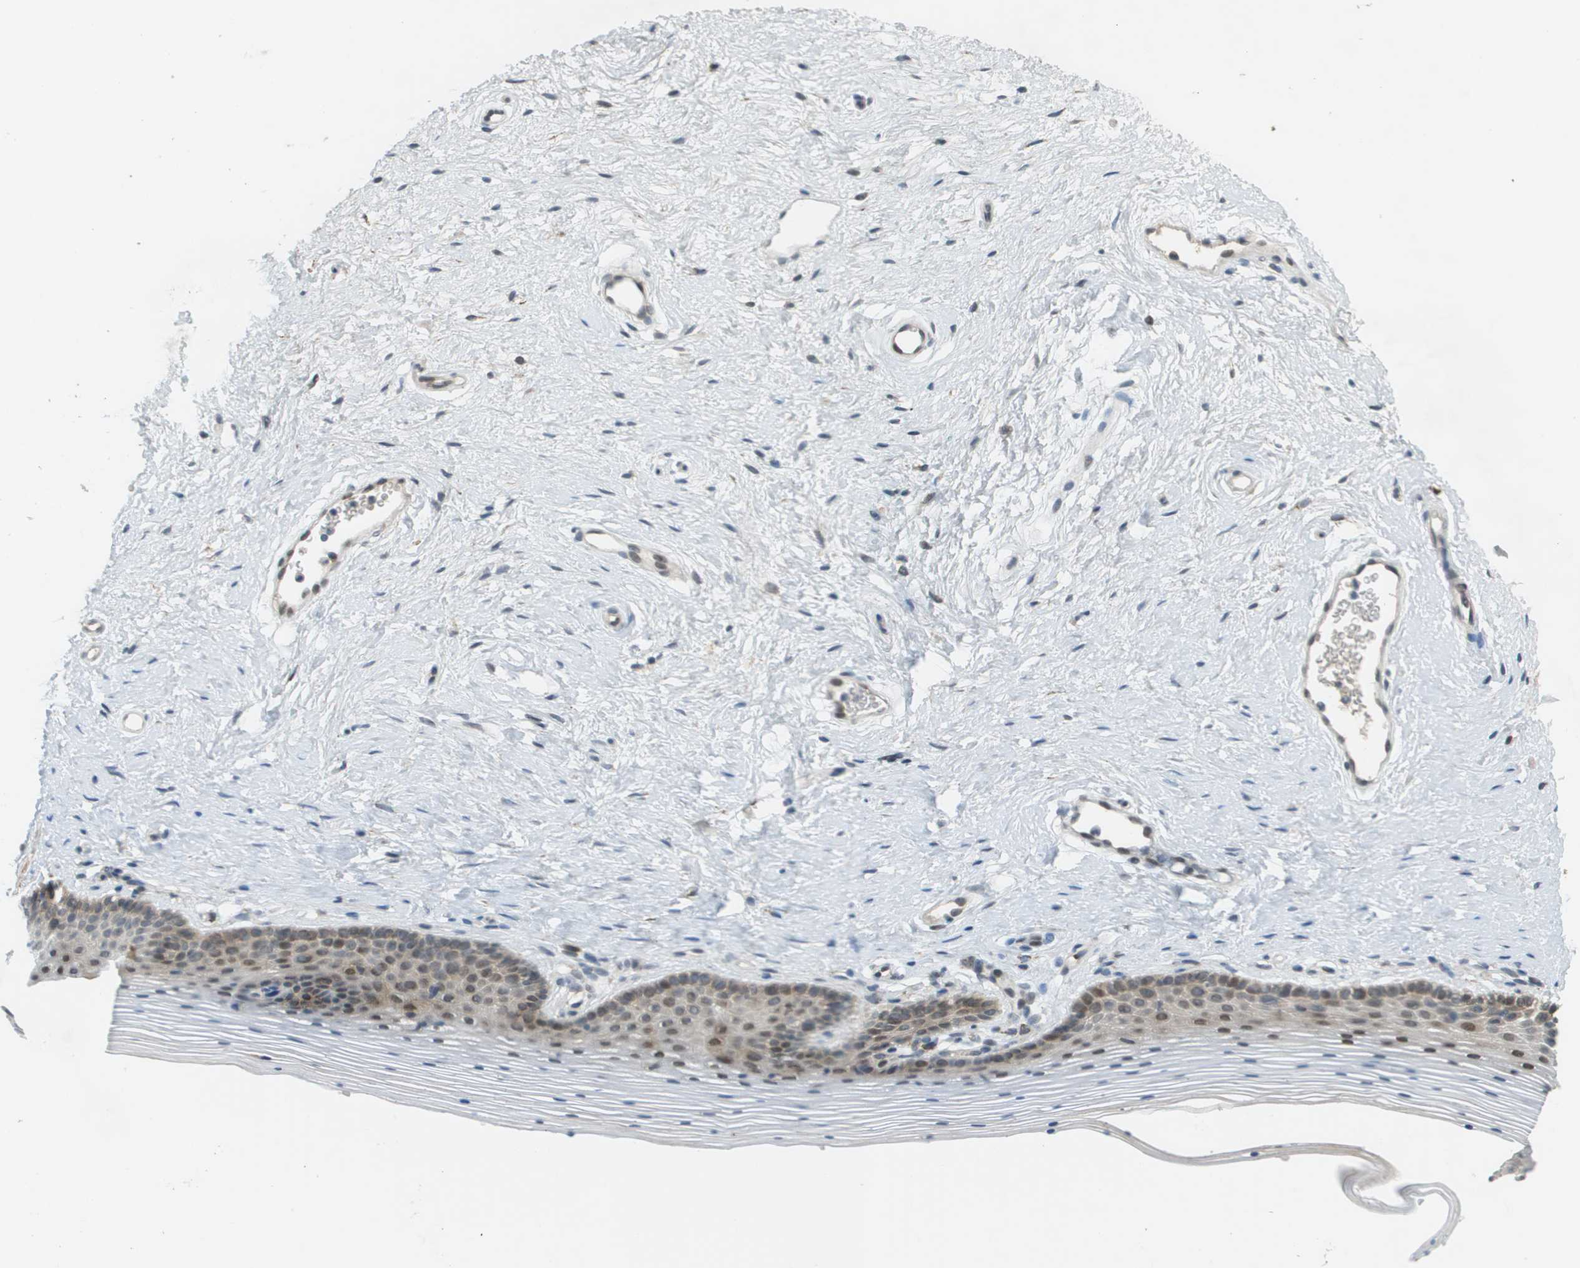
{"staining": {"intensity": "moderate", "quantity": ">75%", "location": "nuclear"}, "tissue": "vagina", "cell_type": "Squamous epithelial cells", "image_type": "normal", "snomed": [{"axis": "morphology", "description": "Normal tissue, NOS"}, {"axis": "topography", "description": "Vagina"}], "caption": "Protein expression analysis of unremarkable human vagina reveals moderate nuclear staining in about >75% of squamous epithelial cells.", "gene": "CACNB4", "patient": {"sex": "female", "age": 32}}